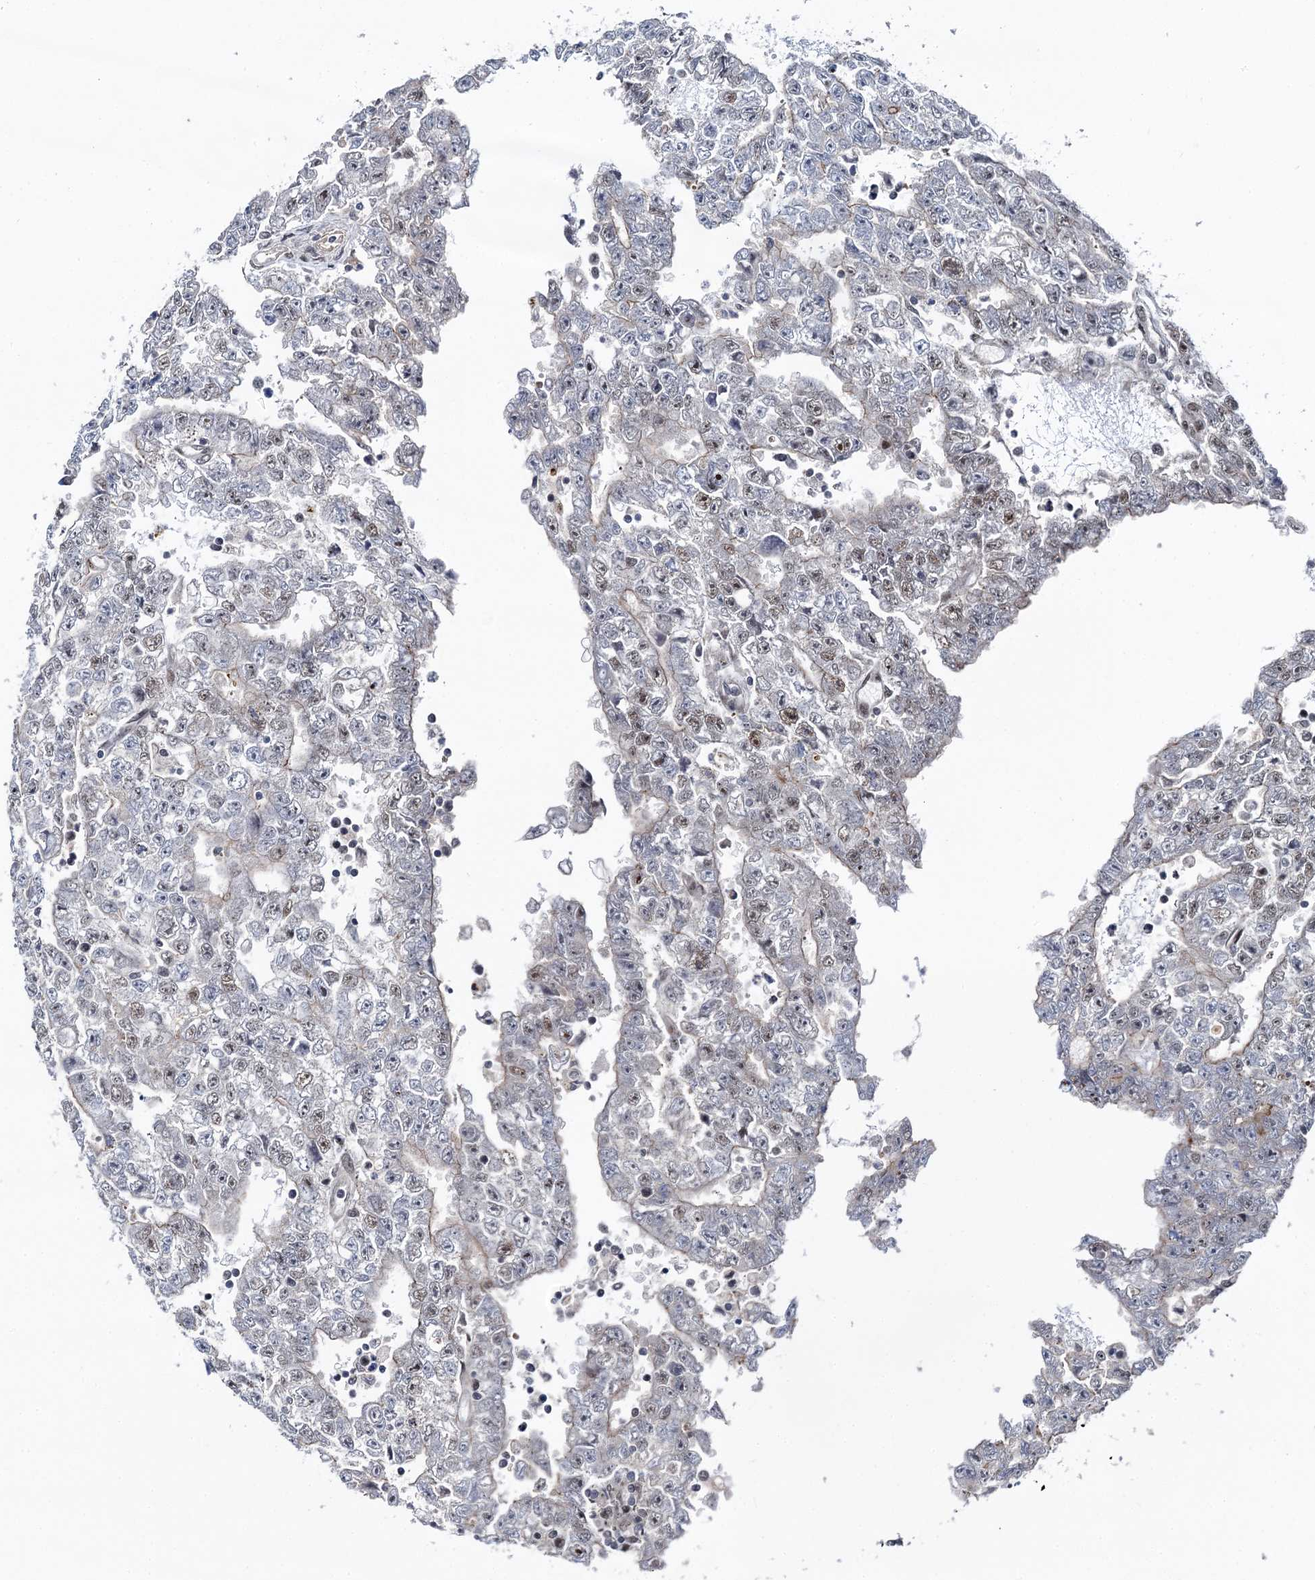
{"staining": {"intensity": "moderate", "quantity": "<25%", "location": "nuclear"}, "tissue": "testis cancer", "cell_type": "Tumor cells", "image_type": "cancer", "snomed": [{"axis": "morphology", "description": "Carcinoma, Embryonal, NOS"}, {"axis": "topography", "description": "Testis"}], "caption": "An immunohistochemistry photomicrograph of tumor tissue is shown. Protein staining in brown highlights moderate nuclear positivity in testis embryonal carcinoma within tumor cells.", "gene": "RUFY2", "patient": {"sex": "male", "age": 25}}